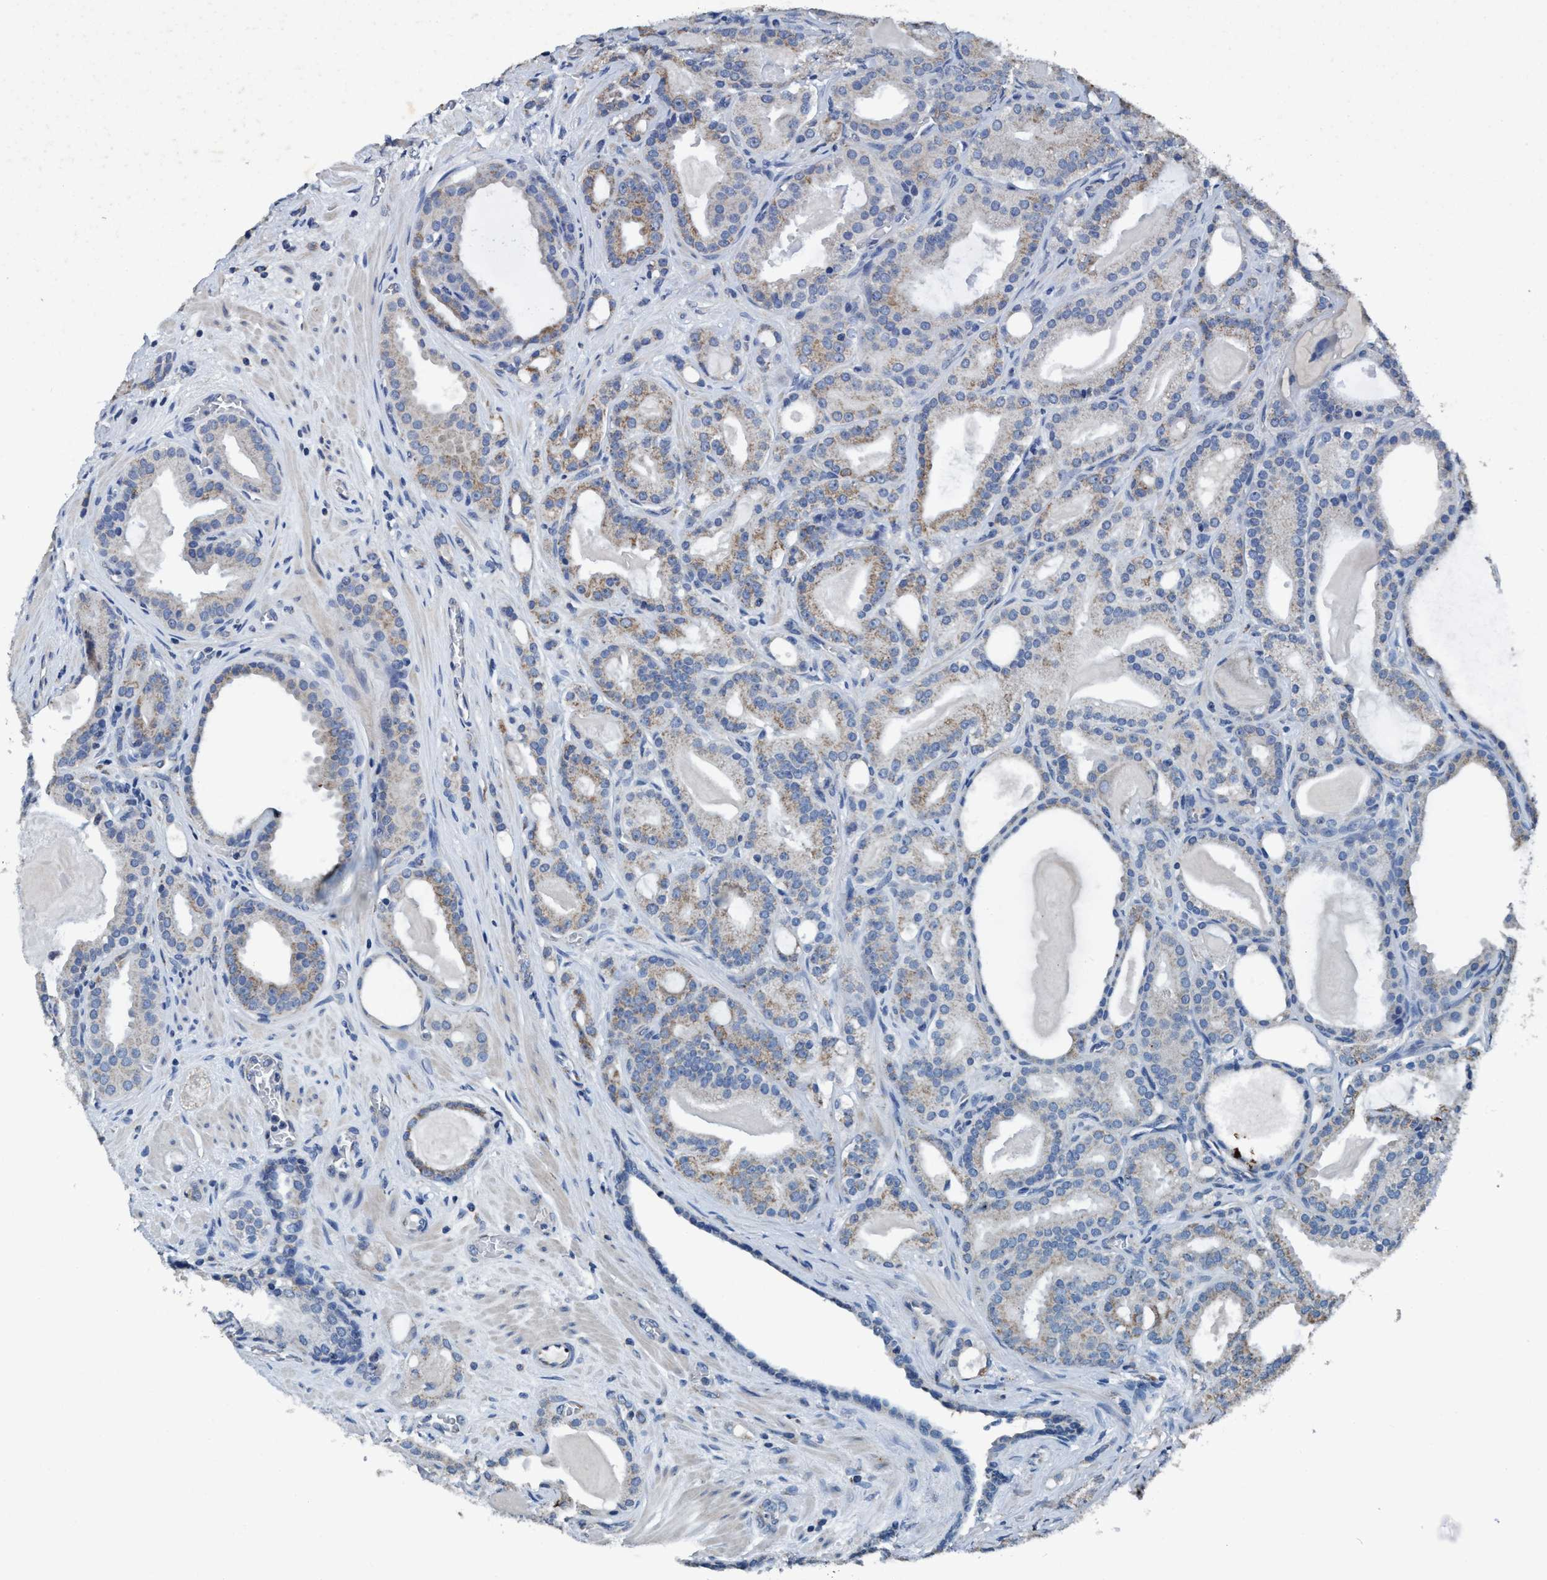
{"staining": {"intensity": "weak", "quantity": "25%-75%", "location": "cytoplasmic/membranous"}, "tissue": "prostate cancer", "cell_type": "Tumor cells", "image_type": "cancer", "snomed": [{"axis": "morphology", "description": "Adenocarcinoma, High grade"}, {"axis": "topography", "description": "Prostate"}], "caption": "A high-resolution photomicrograph shows IHC staining of prostate cancer (adenocarcinoma (high-grade)), which shows weak cytoplasmic/membranous staining in about 25%-75% of tumor cells.", "gene": "ANKFN1", "patient": {"sex": "male", "age": 60}}